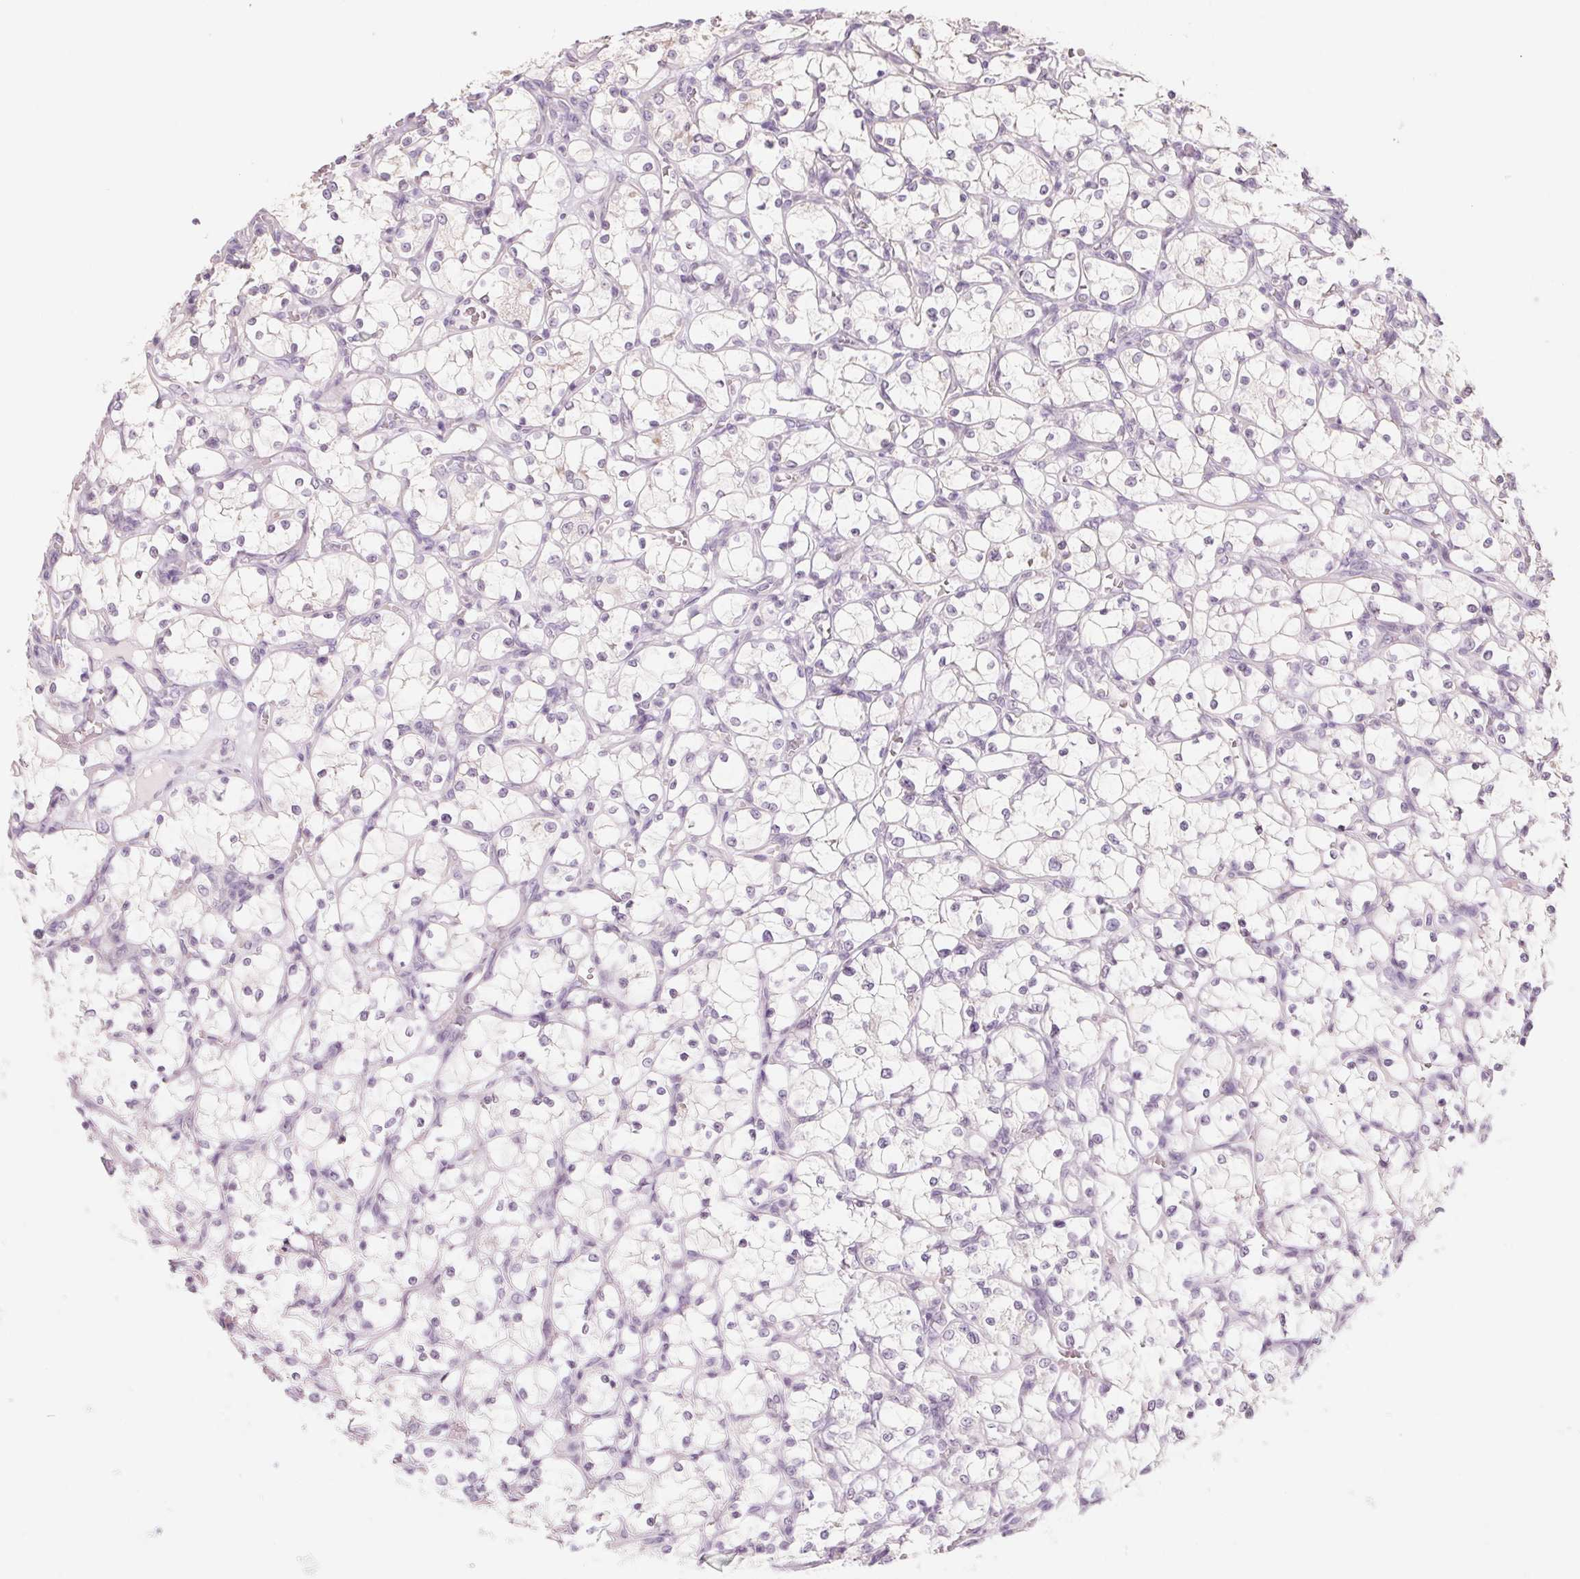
{"staining": {"intensity": "negative", "quantity": "none", "location": "none"}, "tissue": "renal cancer", "cell_type": "Tumor cells", "image_type": "cancer", "snomed": [{"axis": "morphology", "description": "Adenocarcinoma, NOS"}, {"axis": "topography", "description": "Kidney"}], "caption": "High power microscopy histopathology image of an IHC image of renal cancer, revealing no significant expression in tumor cells.", "gene": "POU1F1", "patient": {"sex": "female", "age": 69}}